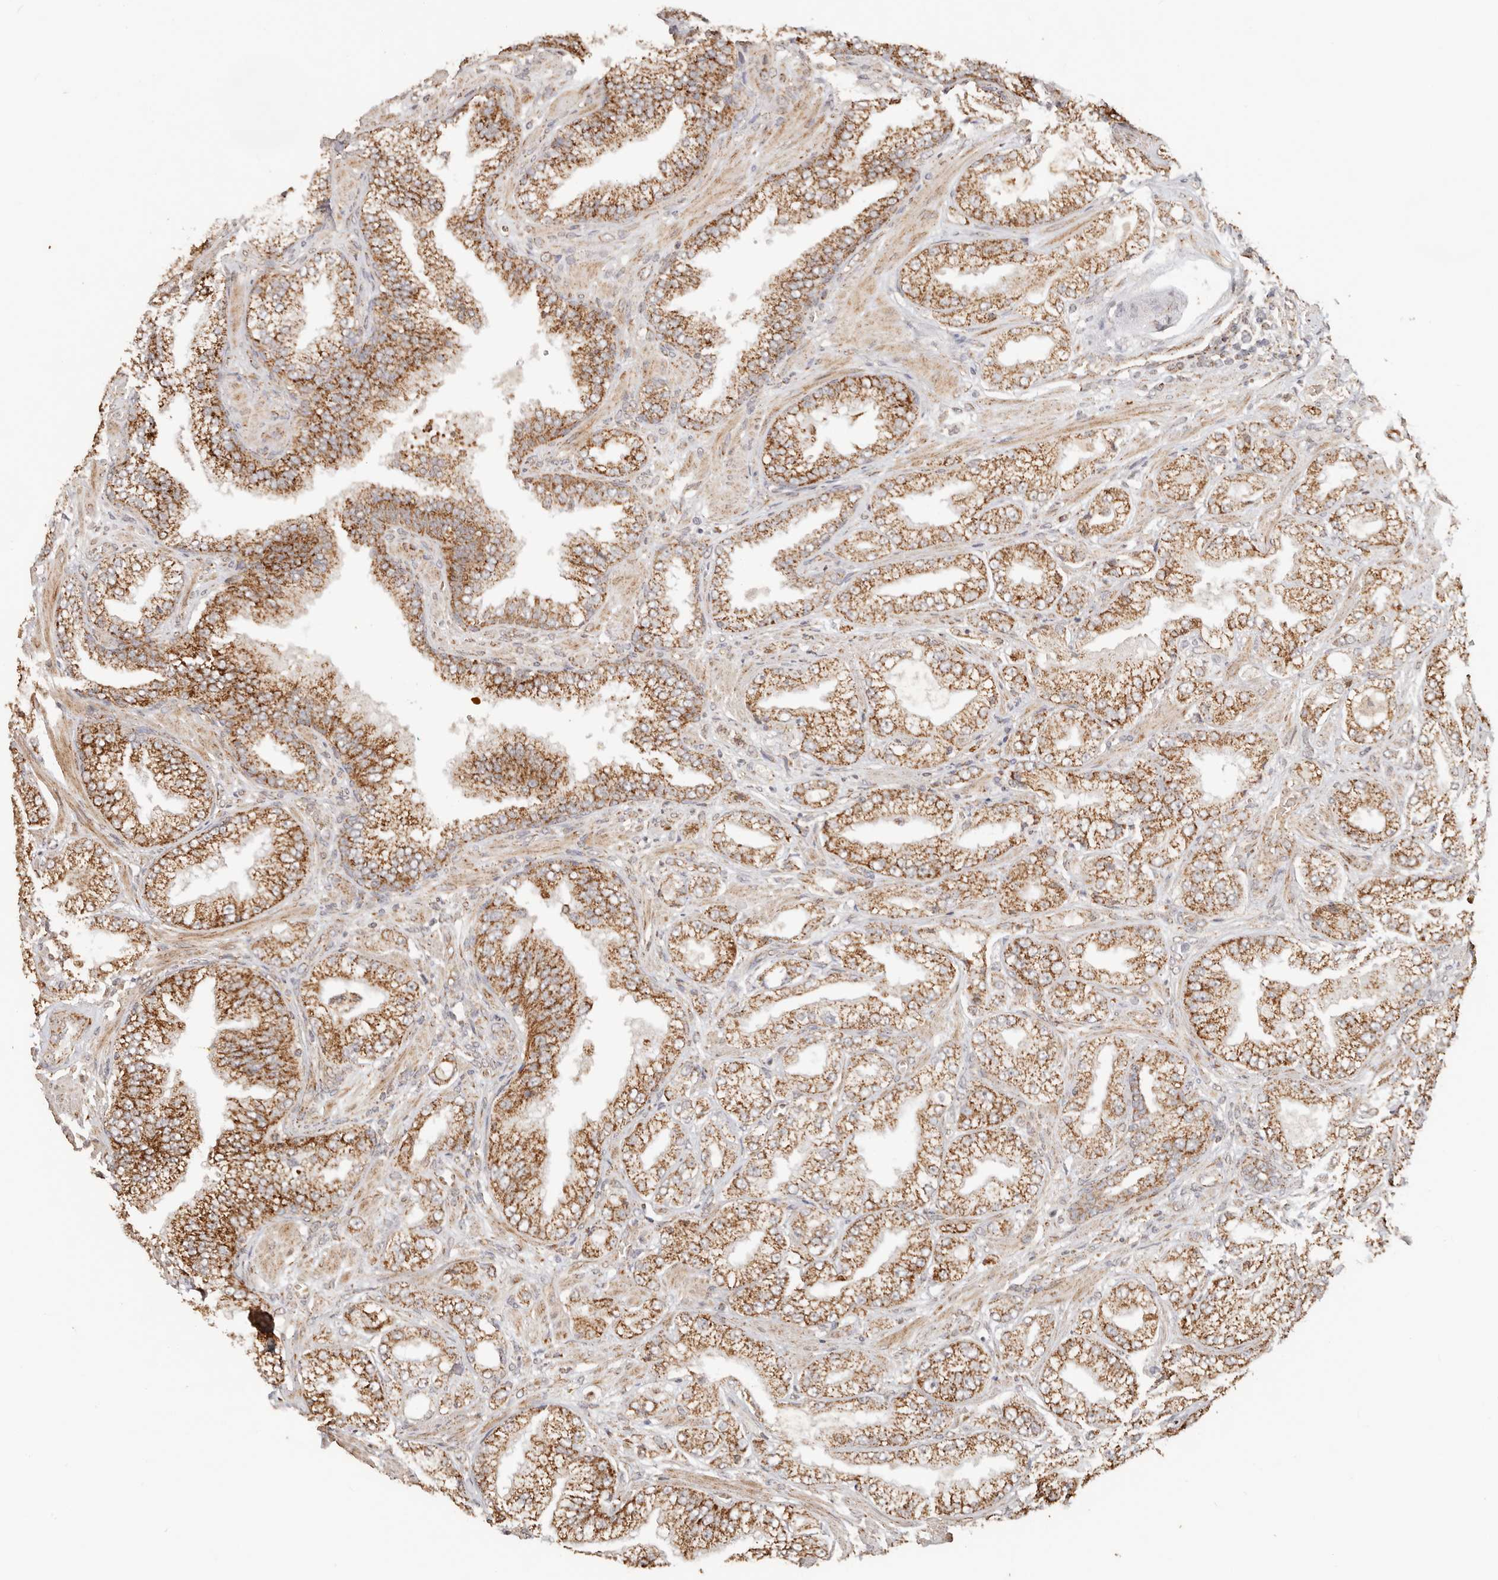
{"staining": {"intensity": "moderate", "quantity": ">75%", "location": "cytoplasmic/membranous"}, "tissue": "prostate cancer", "cell_type": "Tumor cells", "image_type": "cancer", "snomed": [{"axis": "morphology", "description": "Adenocarcinoma, Low grade"}, {"axis": "topography", "description": "Prostate"}], "caption": "Brown immunohistochemical staining in human prostate low-grade adenocarcinoma reveals moderate cytoplasmic/membranous positivity in approximately >75% of tumor cells.", "gene": "NDUFB11", "patient": {"sex": "male", "age": 62}}